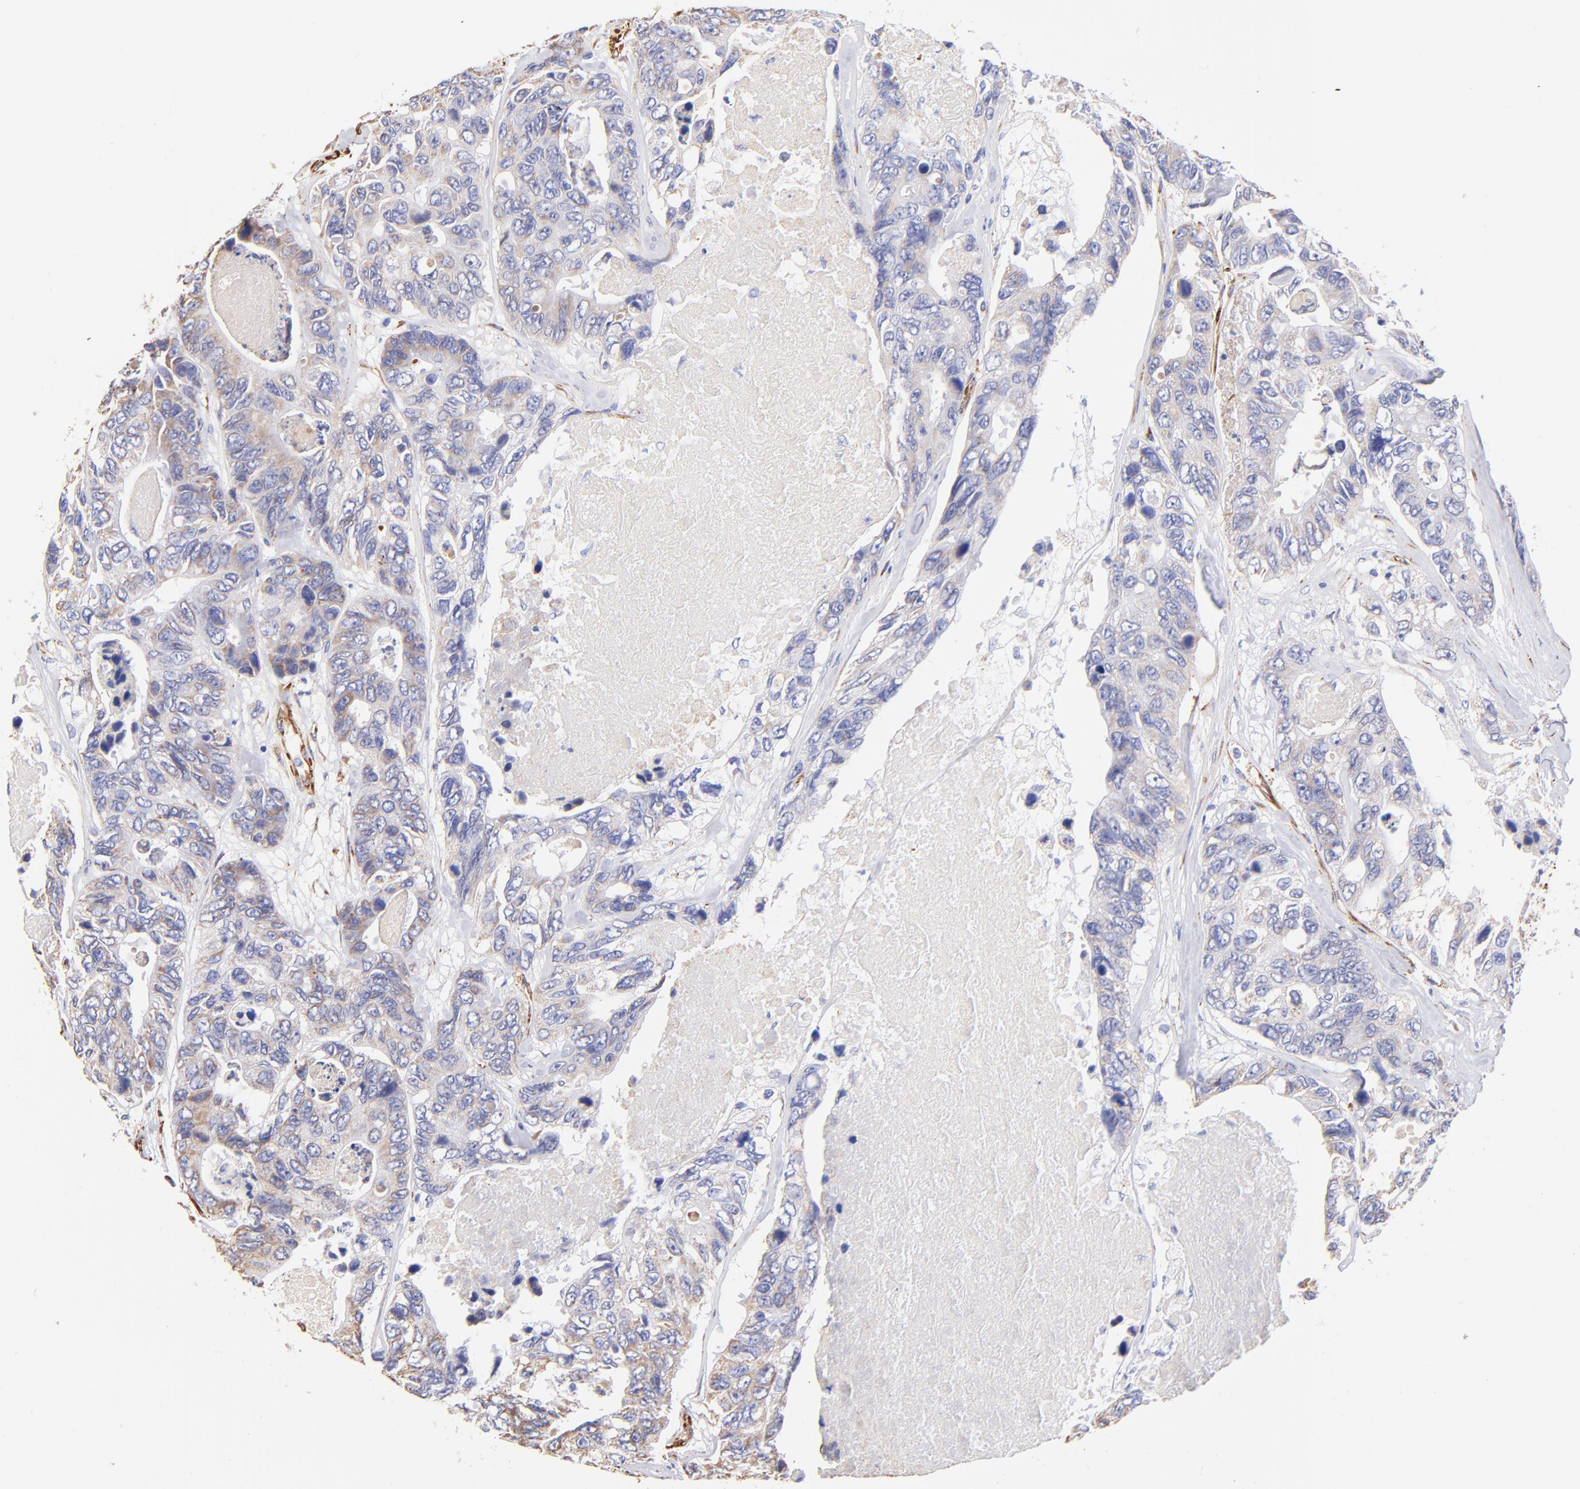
{"staining": {"intensity": "weak", "quantity": "25%-75%", "location": "cytoplasmic/membranous"}, "tissue": "colorectal cancer", "cell_type": "Tumor cells", "image_type": "cancer", "snomed": [{"axis": "morphology", "description": "Adenocarcinoma, NOS"}, {"axis": "topography", "description": "Colon"}], "caption": "Brown immunohistochemical staining in human colorectal adenocarcinoma shows weak cytoplasmic/membranous positivity in approximately 25%-75% of tumor cells.", "gene": "SPARC", "patient": {"sex": "female", "age": 86}}